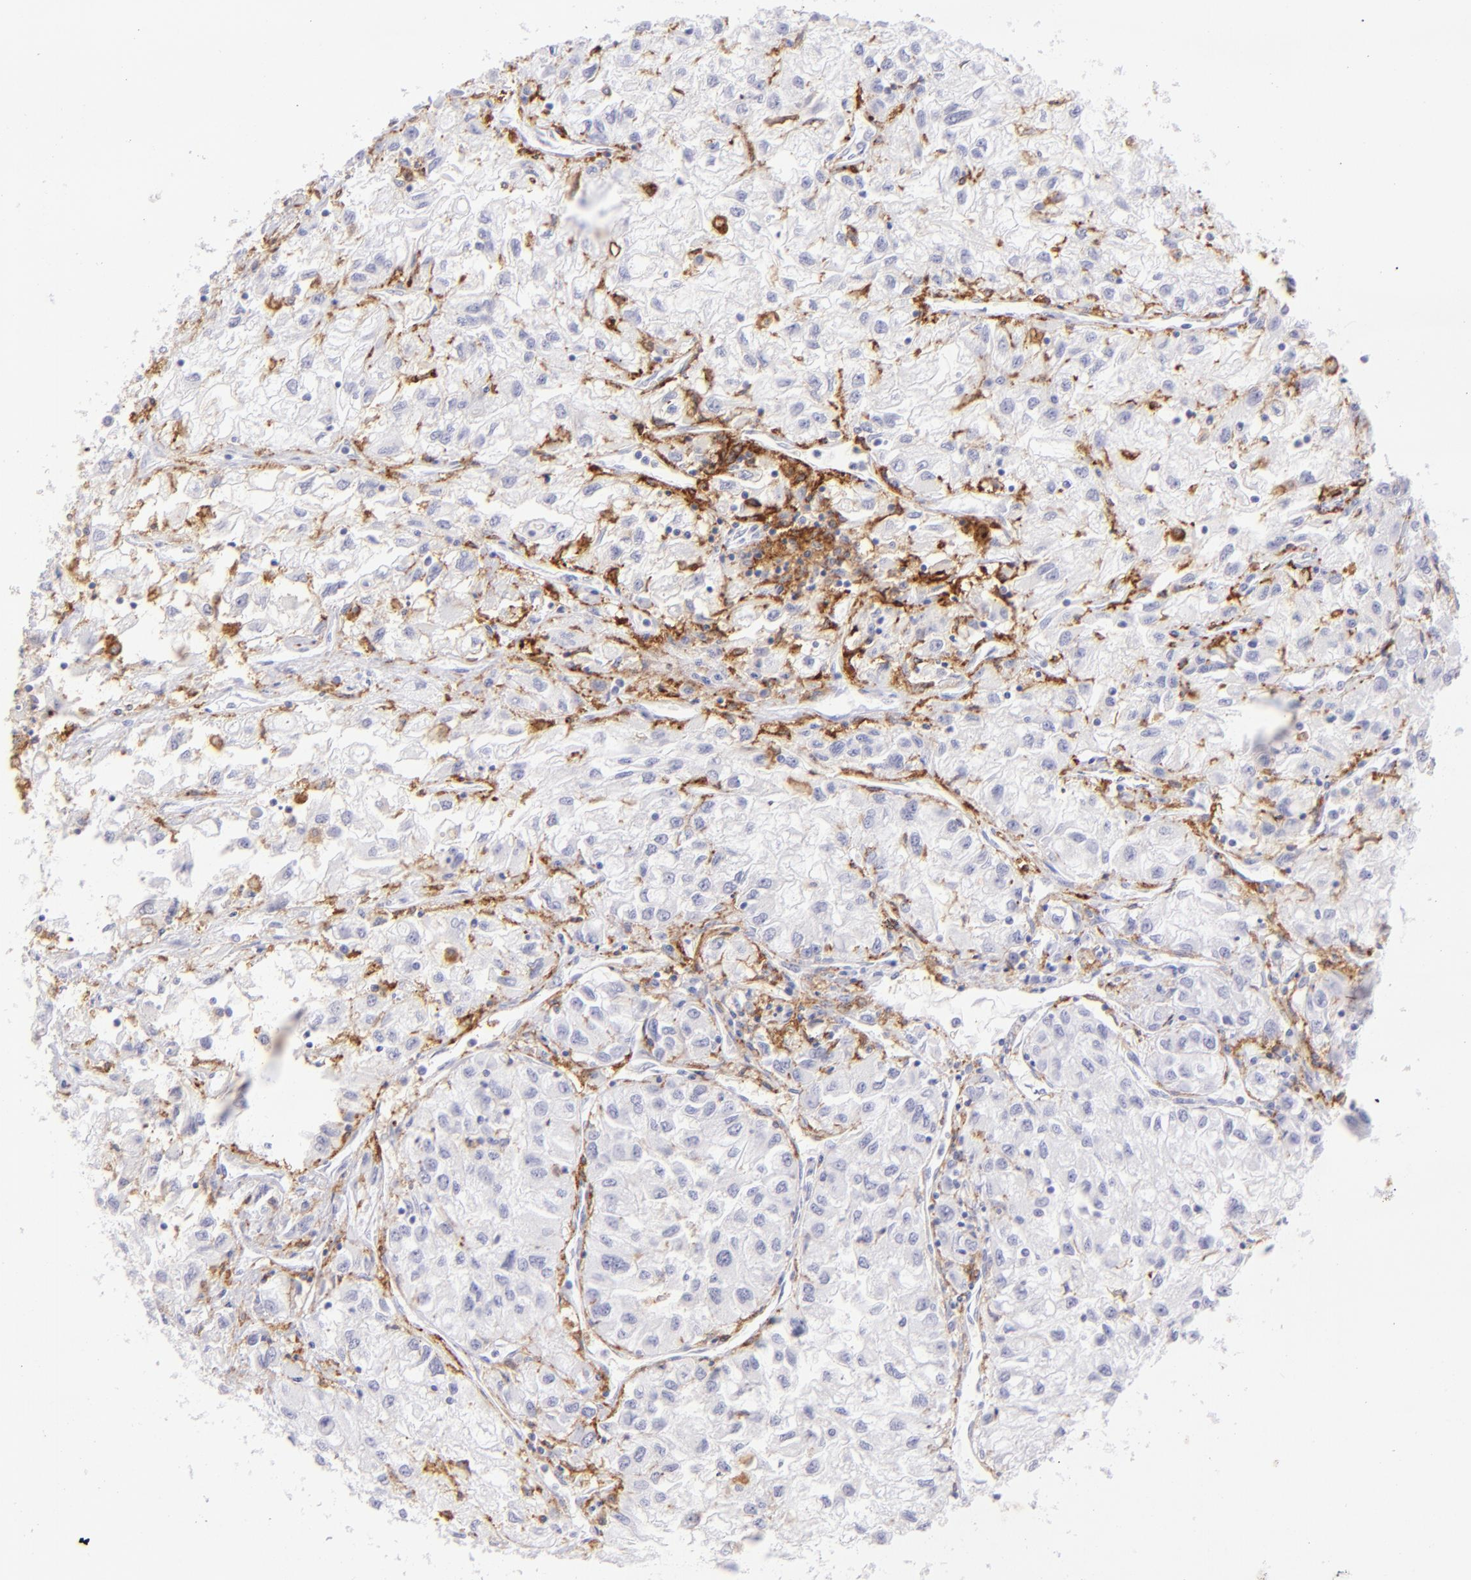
{"staining": {"intensity": "negative", "quantity": "none", "location": "none"}, "tissue": "renal cancer", "cell_type": "Tumor cells", "image_type": "cancer", "snomed": [{"axis": "morphology", "description": "Adenocarcinoma, NOS"}, {"axis": "topography", "description": "Kidney"}], "caption": "Tumor cells show no significant positivity in adenocarcinoma (renal).", "gene": "CD72", "patient": {"sex": "male", "age": 59}}